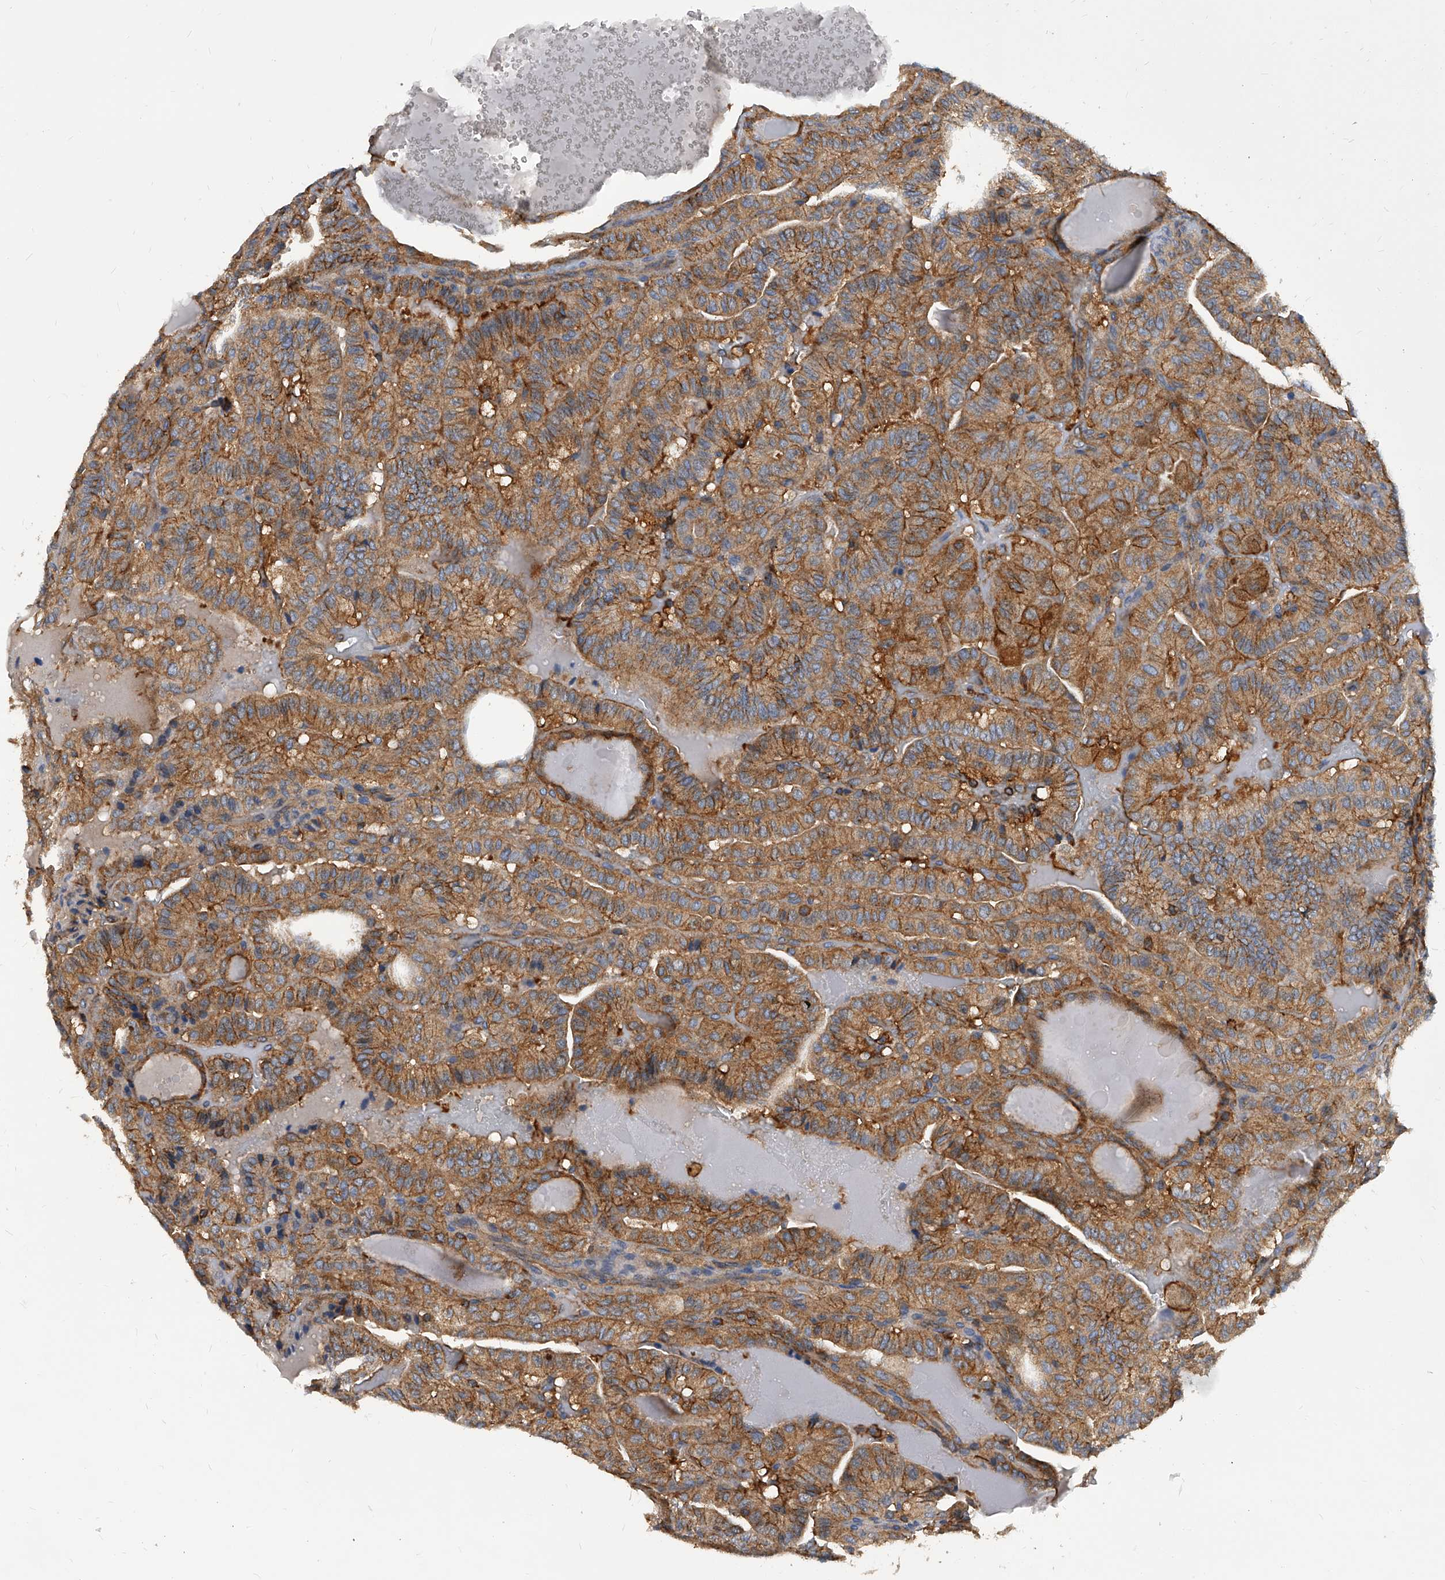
{"staining": {"intensity": "moderate", "quantity": ">75%", "location": "cytoplasmic/membranous"}, "tissue": "thyroid cancer", "cell_type": "Tumor cells", "image_type": "cancer", "snomed": [{"axis": "morphology", "description": "Papillary adenocarcinoma, NOS"}, {"axis": "topography", "description": "Thyroid gland"}], "caption": "High-power microscopy captured an immunohistochemistry (IHC) photomicrograph of thyroid papillary adenocarcinoma, revealing moderate cytoplasmic/membranous staining in approximately >75% of tumor cells.", "gene": "ATG5", "patient": {"sex": "male", "age": 77}}